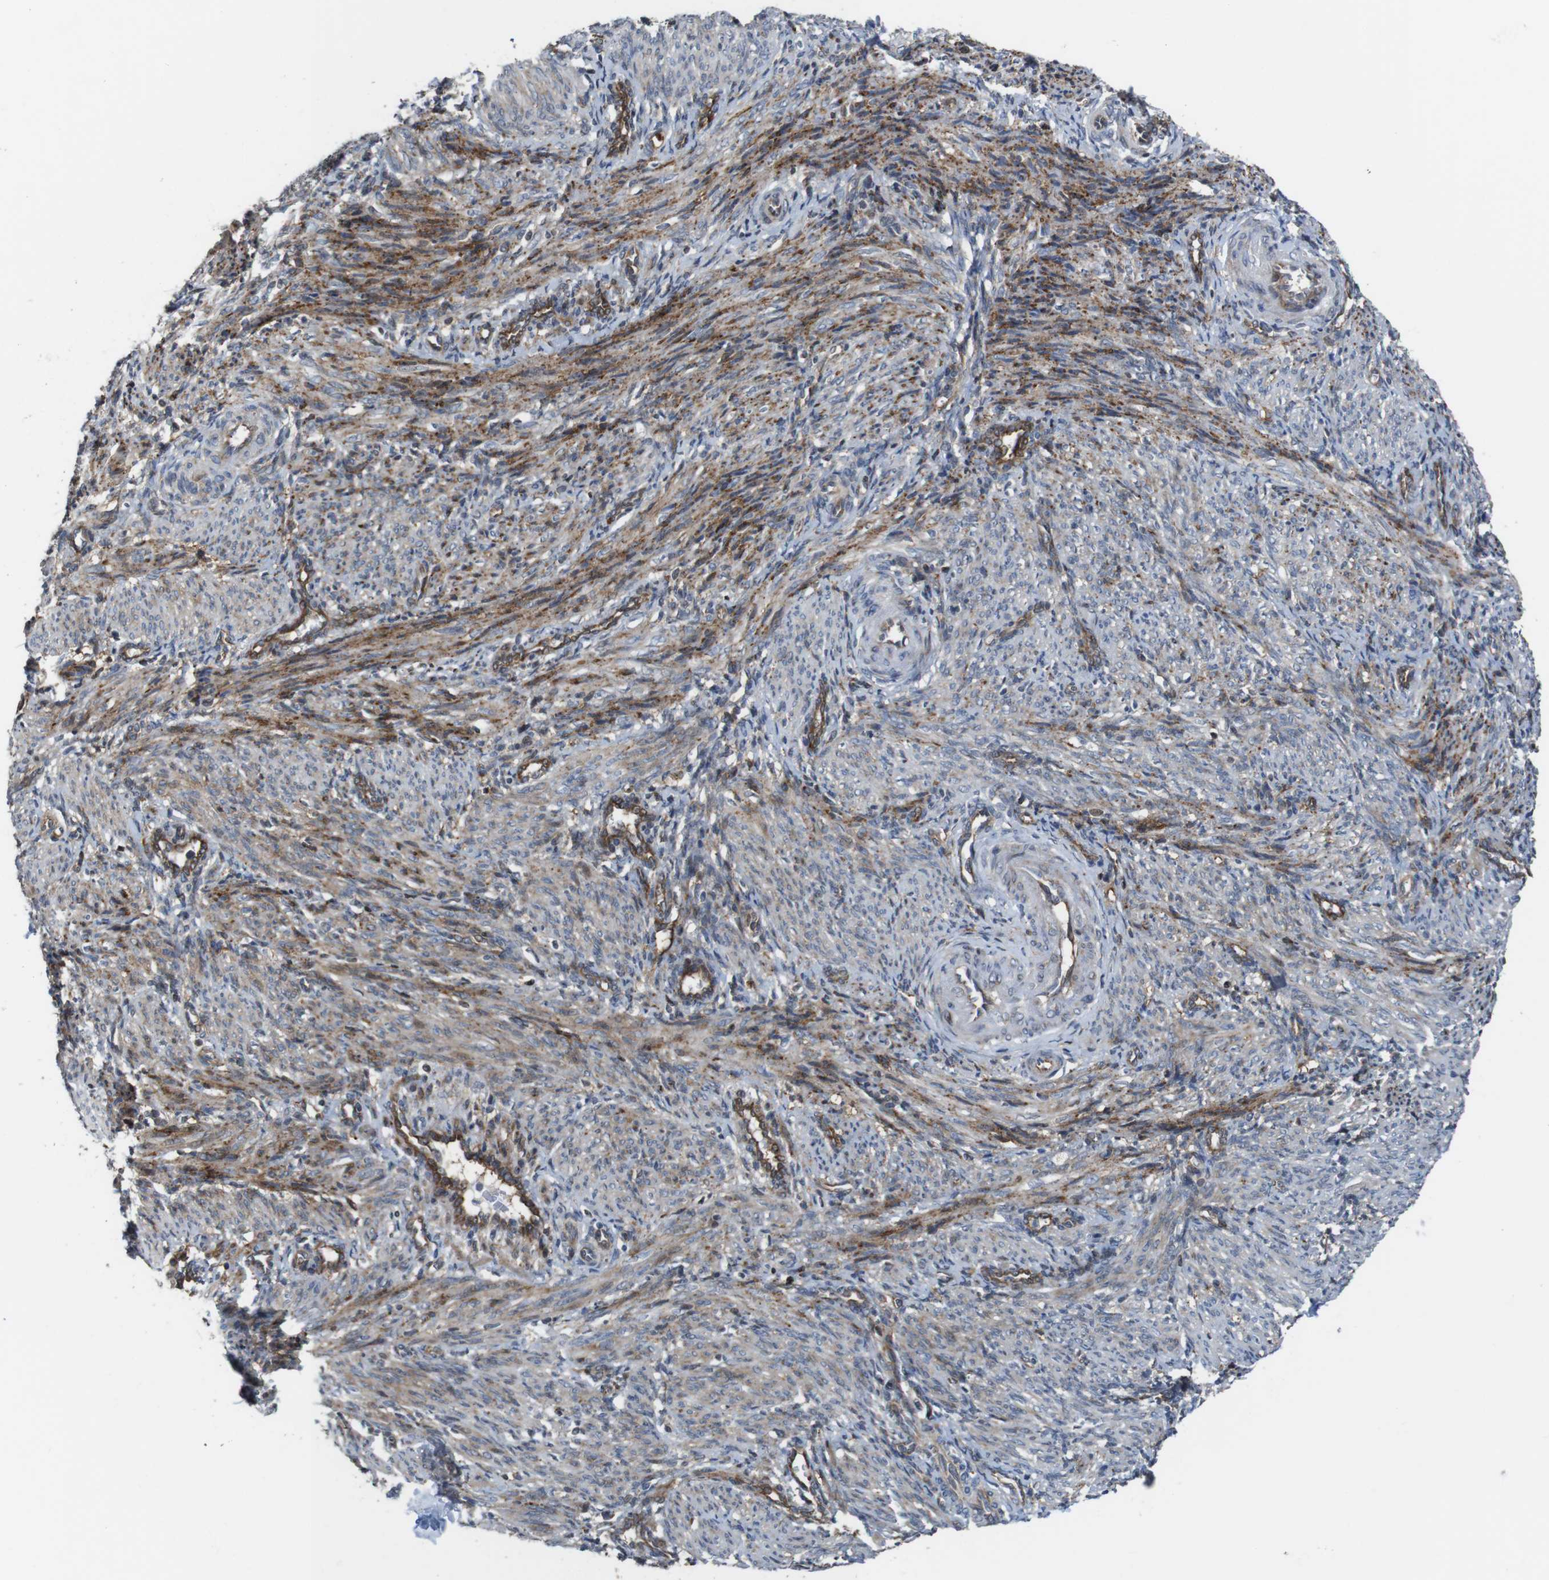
{"staining": {"intensity": "moderate", "quantity": ">75%", "location": "cytoplasmic/membranous"}, "tissue": "smooth muscle", "cell_type": "Smooth muscle cells", "image_type": "normal", "snomed": [{"axis": "morphology", "description": "Normal tissue, NOS"}, {"axis": "topography", "description": "Endometrium"}], "caption": "High-magnification brightfield microscopy of benign smooth muscle stained with DAB (3,3'-diaminobenzidine) (brown) and counterstained with hematoxylin (blue). smooth muscle cells exhibit moderate cytoplasmic/membranous expression is identified in about>75% of cells.", "gene": "PCOLCE2", "patient": {"sex": "female", "age": 33}}